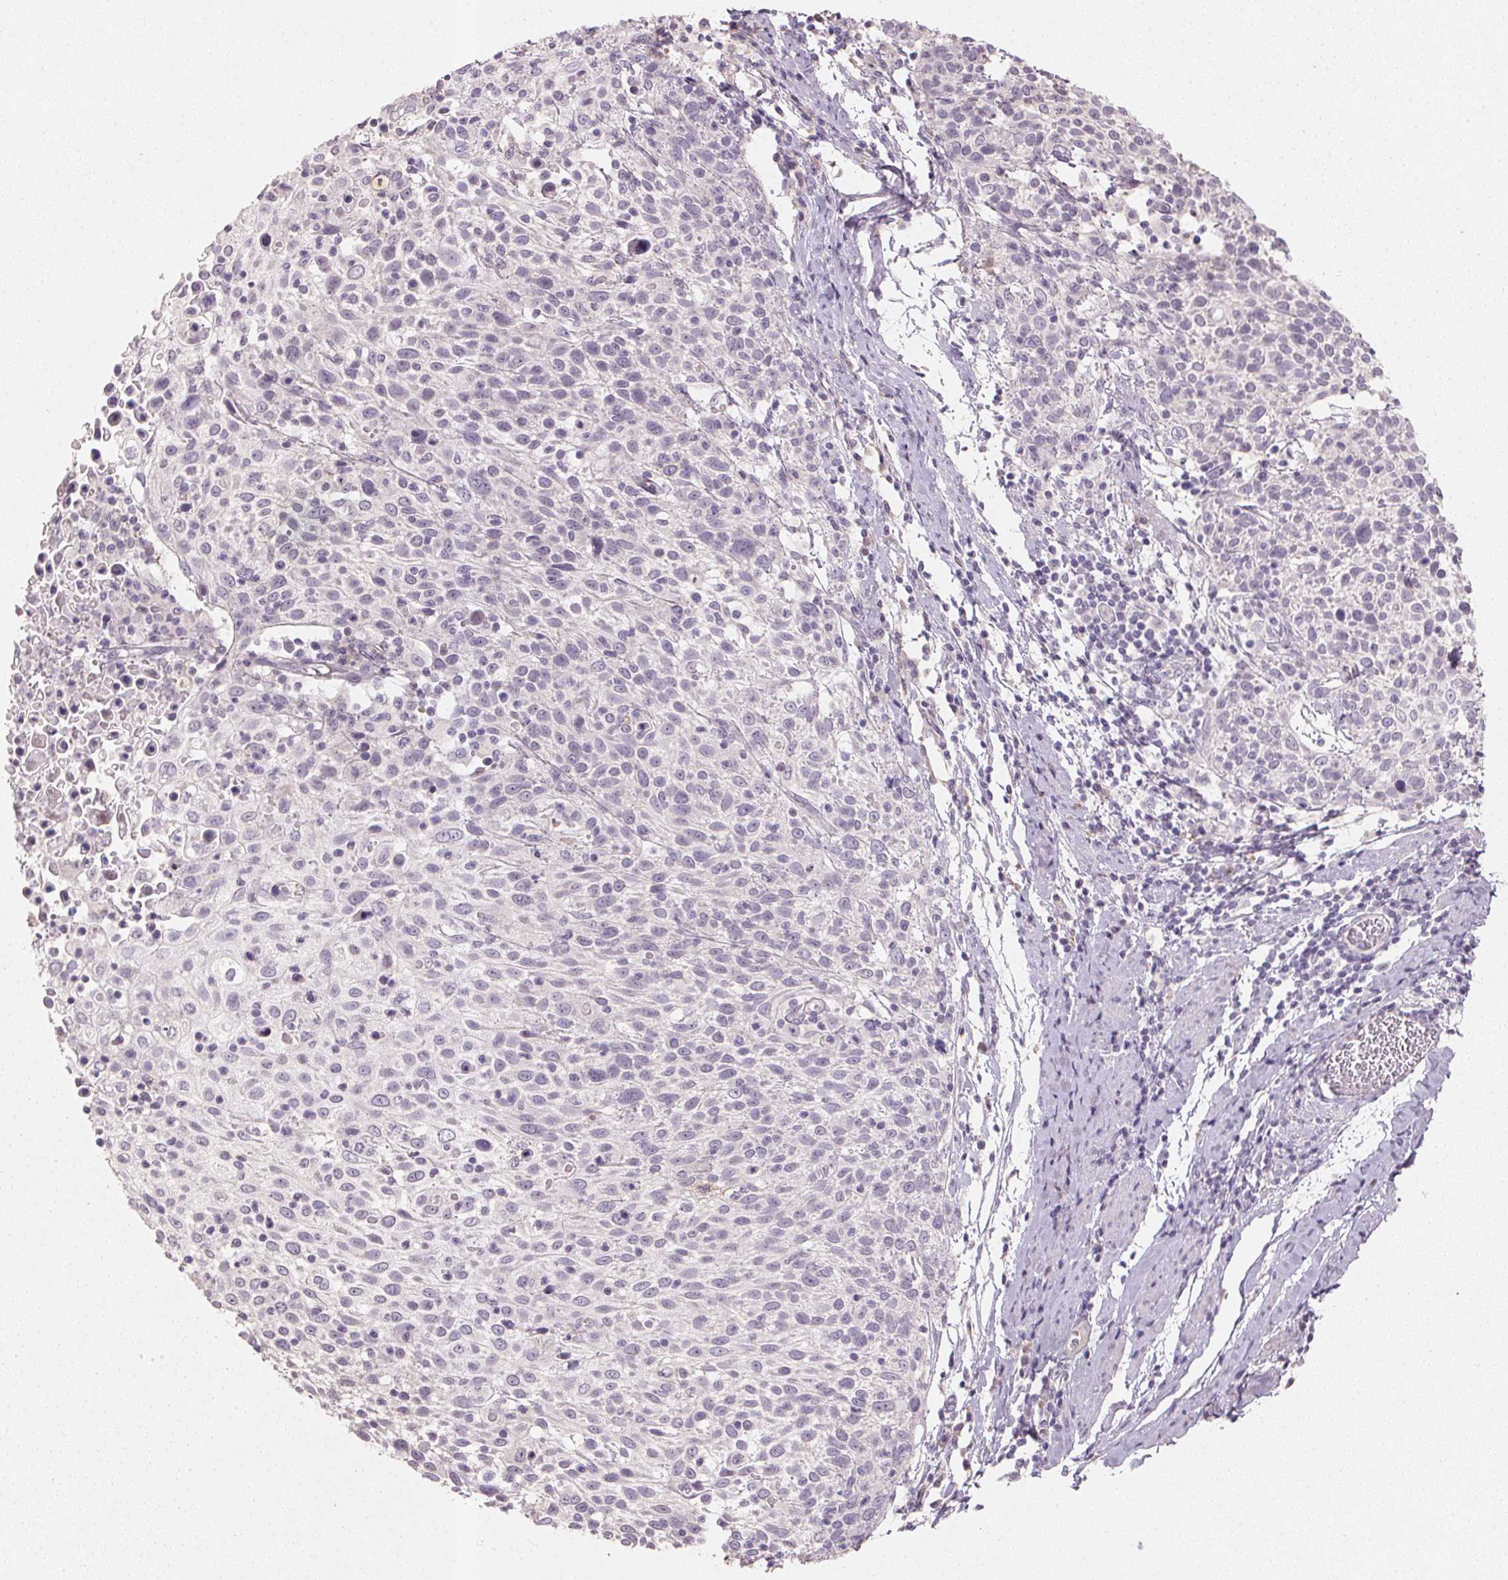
{"staining": {"intensity": "negative", "quantity": "none", "location": "none"}, "tissue": "cervical cancer", "cell_type": "Tumor cells", "image_type": "cancer", "snomed": [{"axis": "morphology", "description": "Squamous cell carcinoma, NOS"}, {"axis": "topography", "description": "Cervix"}], "caption": "Protein analysis of cervical cancer shows no significant positivity in tumor cells. The staining was performed using DAB to visualize the protein expression in brown, while the nuclei were stained in blue with hematoxylin (Magnification: 20x).", "gene": "CXCL5", "patient": {"sex": "female", "age": 61}}